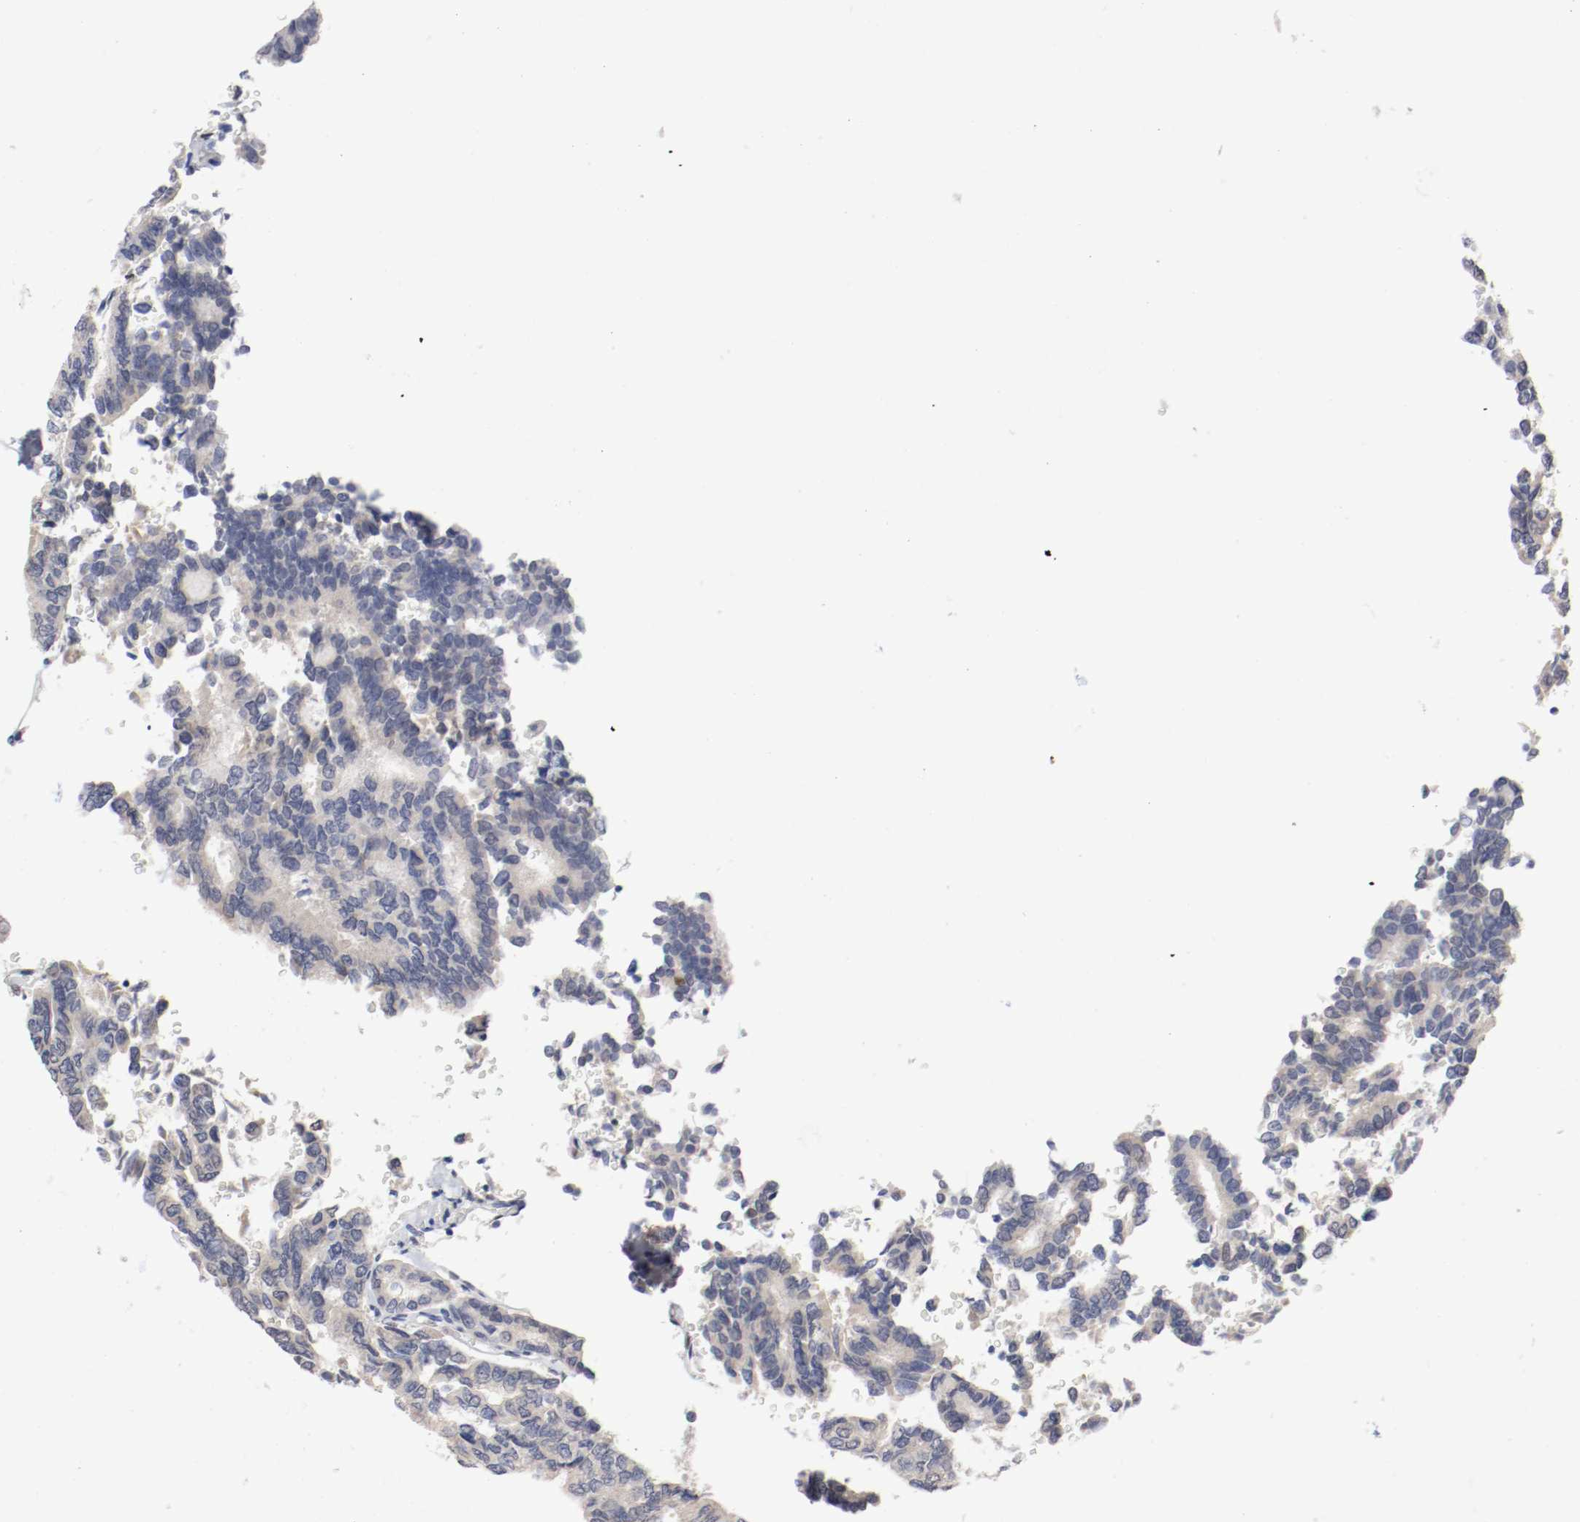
{"staining": {"intensity": "weak", "quantity": "<25%", "location": "cytoplasmic/membranous"}, "tissue": "thyroid cancer", "cell_type": "Tumor cells", "image_type": "cancer", "snomed": [{"axis": "morphology", "description": "Papillary adenocarcinoma, NOS"}, {"axis": "topography", "description": "Thyroid gland"}], "caption": "High magnification brightfield microscopy of thyroid papillary adenocarcinoma stained with DAB (3,3'-diaminobenzidine) (brown) and counterstained with hematoxylin (blue): tumor cells show no significant positivity.", "gene": "FOSL2", "patient": {"sex": "female", "age": 35}}